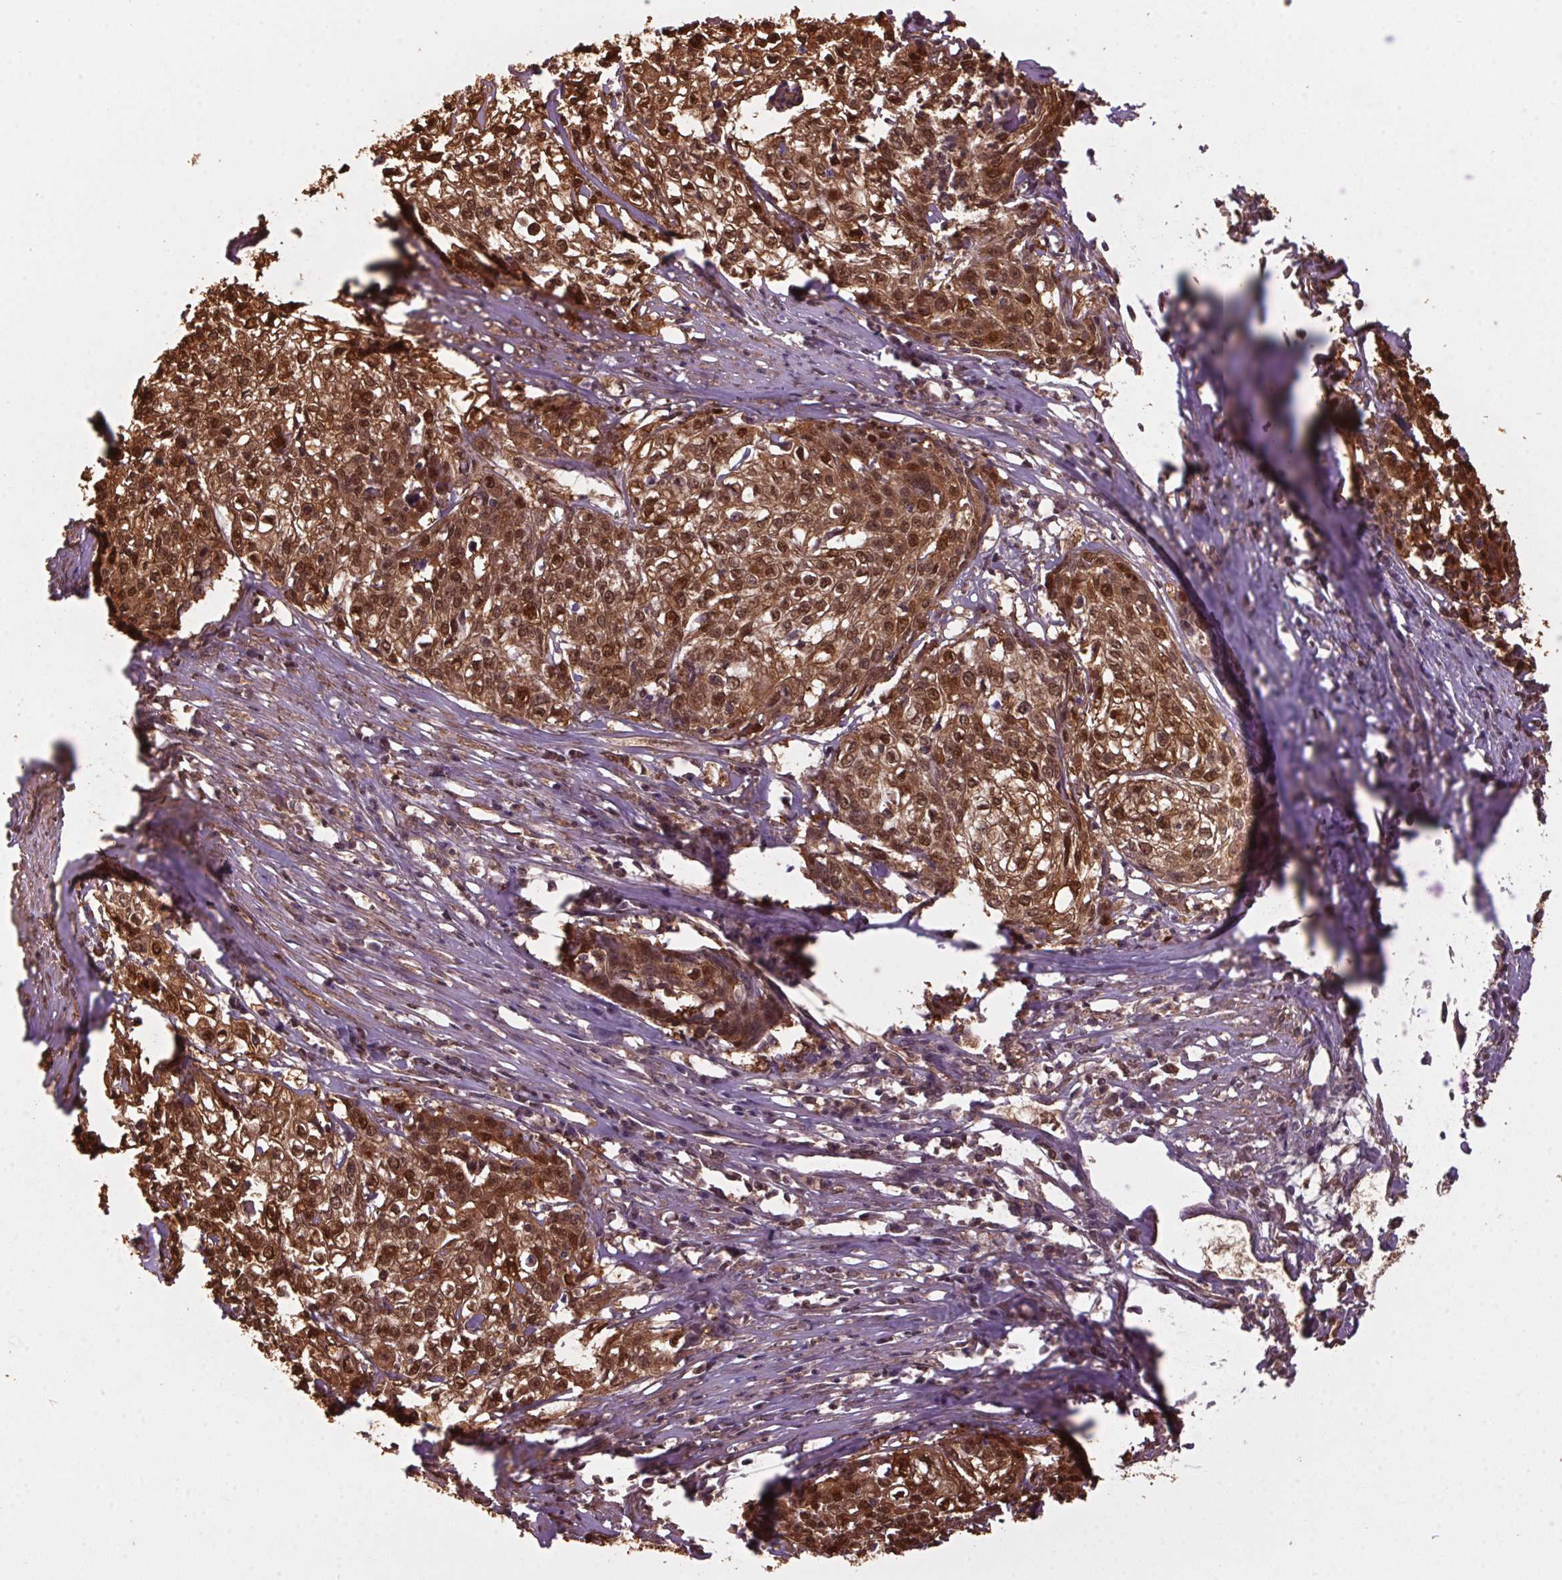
{"staining": {"intensity": "strong", "quantity": ">75%", "location": "cytoplasmic/membranous,nuclear"}, "tissue": "cervical cancer", "cell_type": "Tumor cells", "image_type": "cancer", "snomed": [{"axis": "morphology", "description": "Squamous cell carcinoma, NOS"}, {"axis": "topography", "description": "Cervix"}], "caption": "Cervical squamous cell carcinoma tissue shows strong cytoplasmic/membranous and nuclear expression in approximately >75% of tumor cells, visualized by immunohistochemistry.", "gene": "S100A2", "patient": {"sex": "female", "age": 39}}